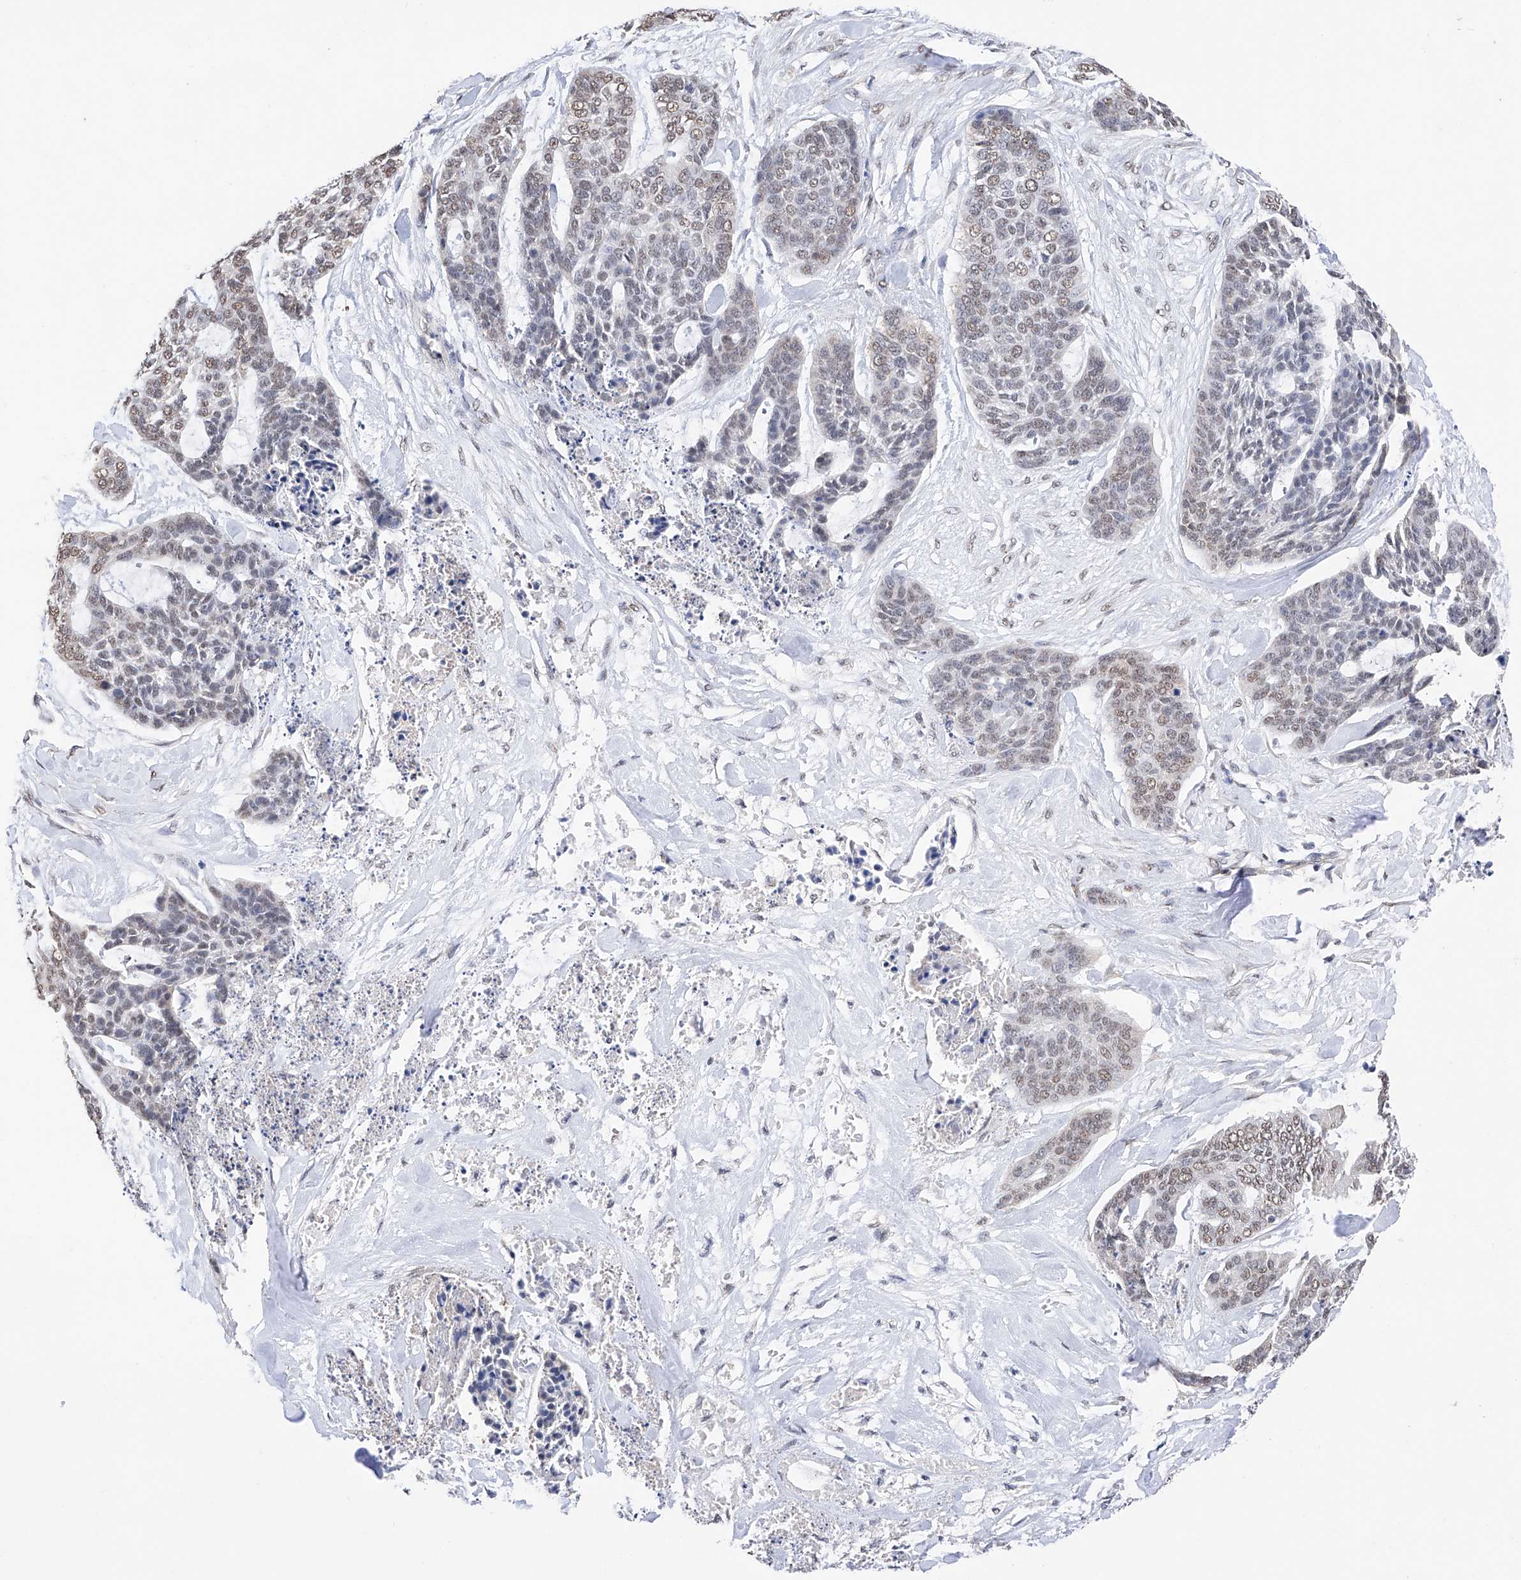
{"staining": {"intensity": "weak", "quantity": "25%-75%", "location": "nuclear"}, "tissue": "skin cancer", "cell_type": "Tumor cells", "image_type": "cancer", "snomed": [{"axis": "morphology", "description": "Basal cell carcinoma"}, {"axis": "topography", "description": "Skin"}], "caption": "Immunohistochemistry photomicrograph of neoplastic tissue: skin cancer (basal cell carcinoma) stained using immunohistochemistry (IHC) demonstrates low levels of weak protein expression localized specifically in the nuclear of tumor cells, appearing as a nuclear brown color.", "gene": "DMAP1", "patient": {"sex": "female", "age": 64}}